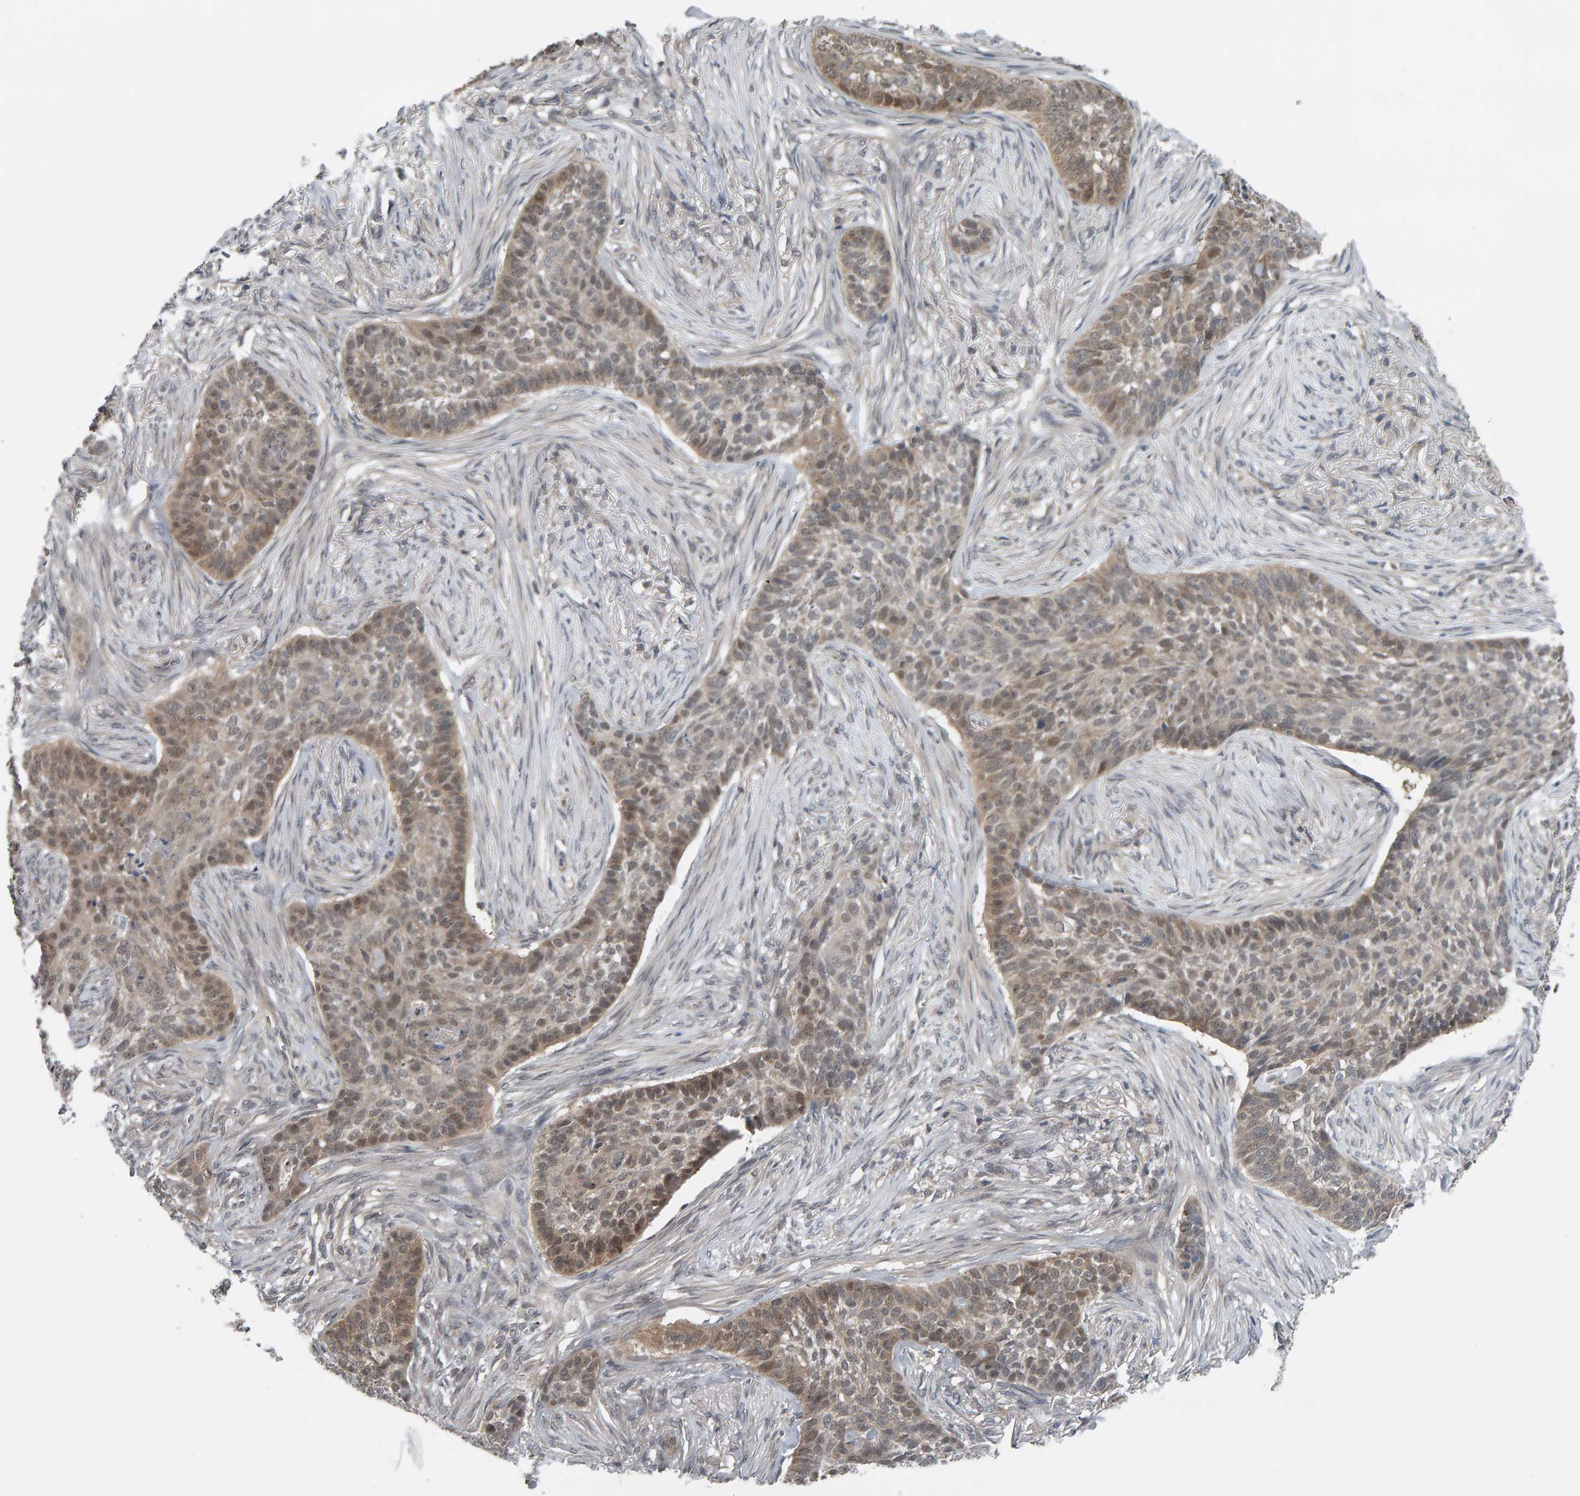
{"staining": {"intensity": "weak", "quantity": "25%-75%", "location": "cytoplasmic/membranous,nuclear"}, "tissue": "skin cancer", "cell_type": "Tumor cells", "image_type": "cancer", "snomed": [{"axis": "morphology", "description": "Basal cell carcinoma"}, {"axis": "topography", "description": "Skin"}], "caption": "Skin basal cell carcinoma stained with a brown dye reveals weak cytoplasmic/membranous and nuclear positive expression in approximately 25%-75% of tumor cells.", "gene": "COASY", "patient": {"sex": "male", "age": 85}}